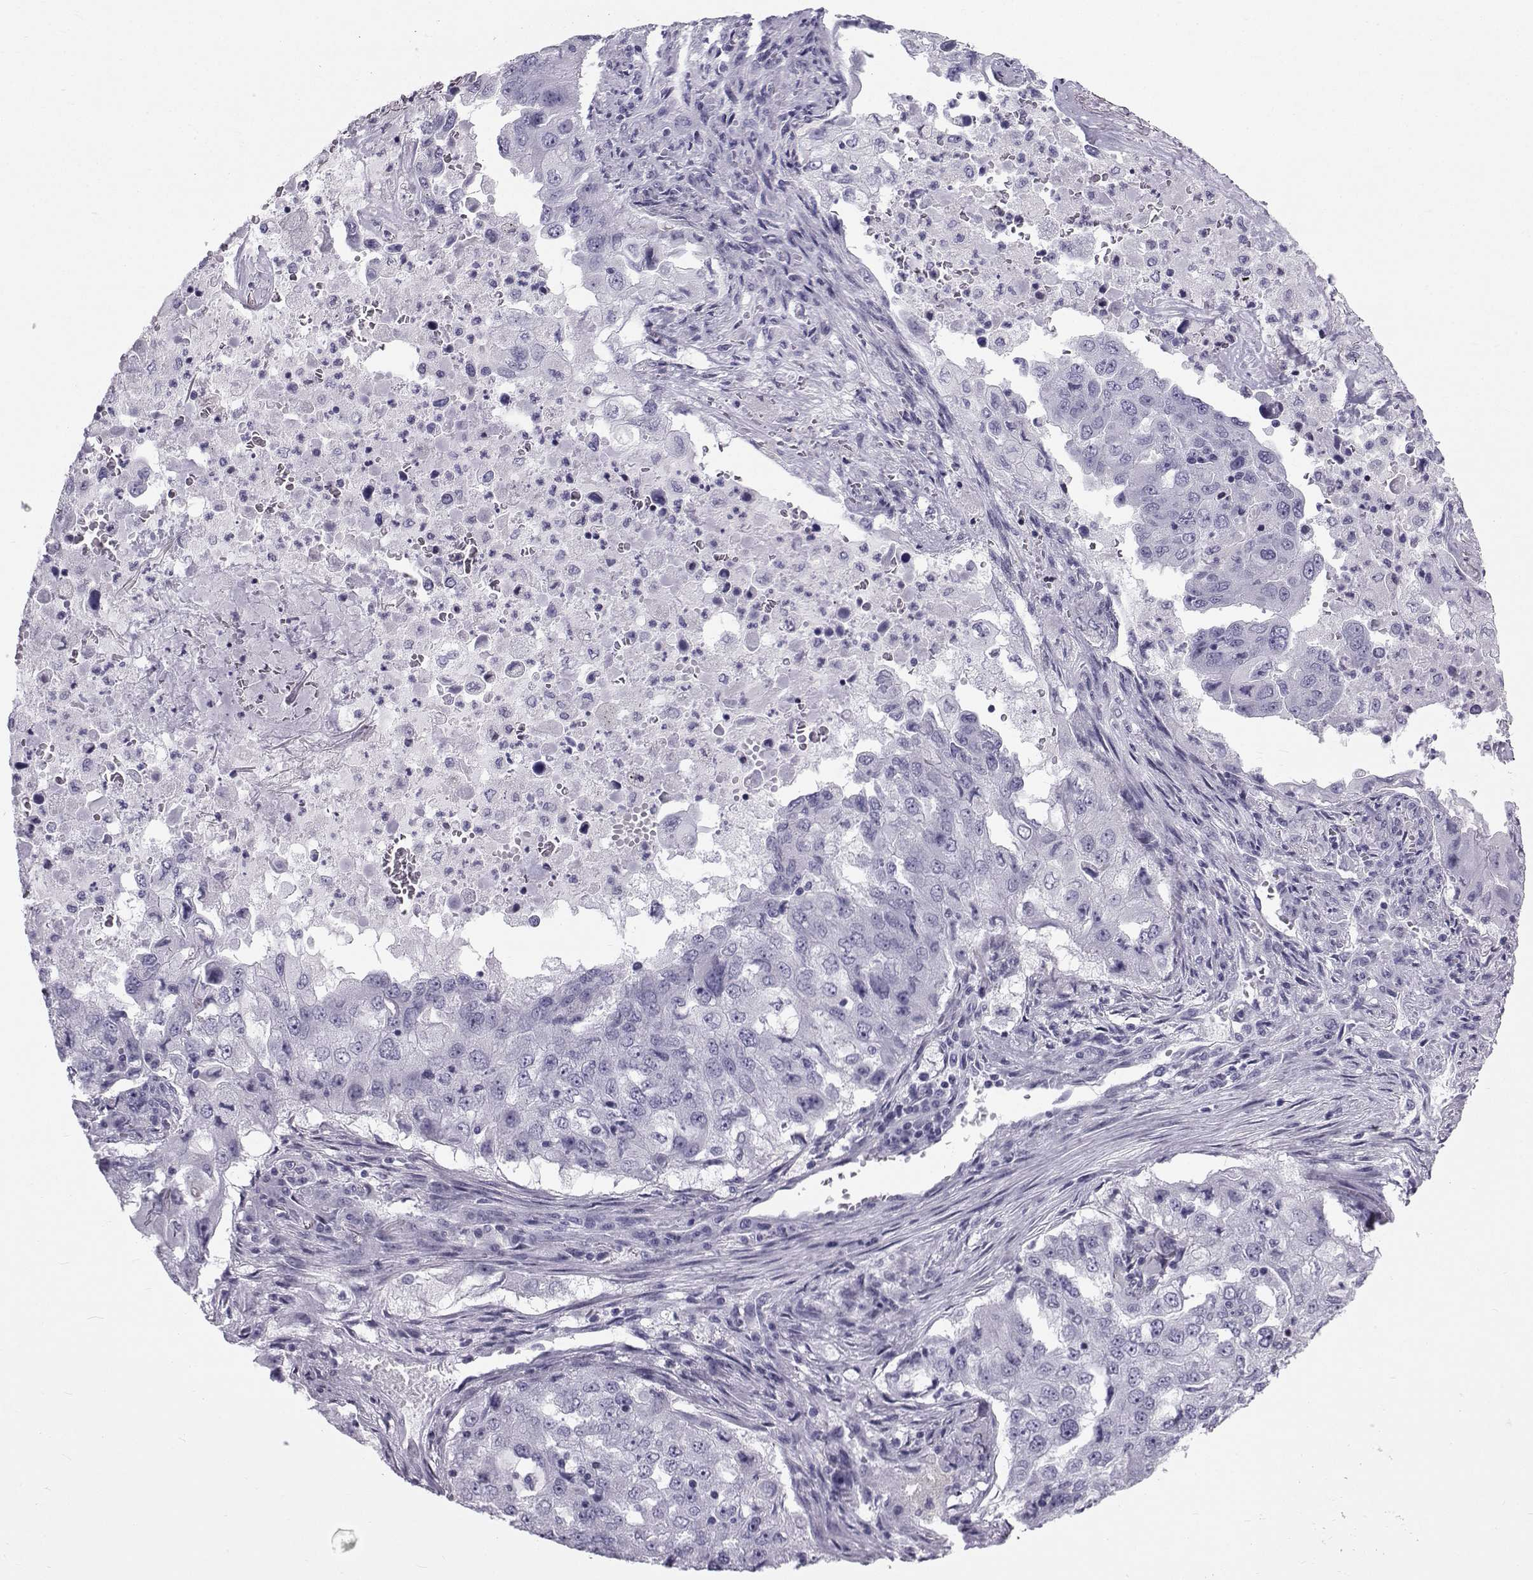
{"staining": {"intensity": "negative", "quantity": "none", "location": "none"}, "tissue": "lung cancer", "cell_type": "Tumor cells", "image_type": "cancer", "snomed": [{"axis": "morphology", "description": "Adenocarcinoma, NOS"}, {"axis": "topography", "description": "Lung"}], "caption": "IHC histopathology image of neoplastic tissue: human lung adenocarcinoma stained with DAB (3,3'-diaminobenzidine) displays no significant protein expression in tumor cells.", "gene": "SPANXD", "patient": {"sex": "female", "age": 61}}